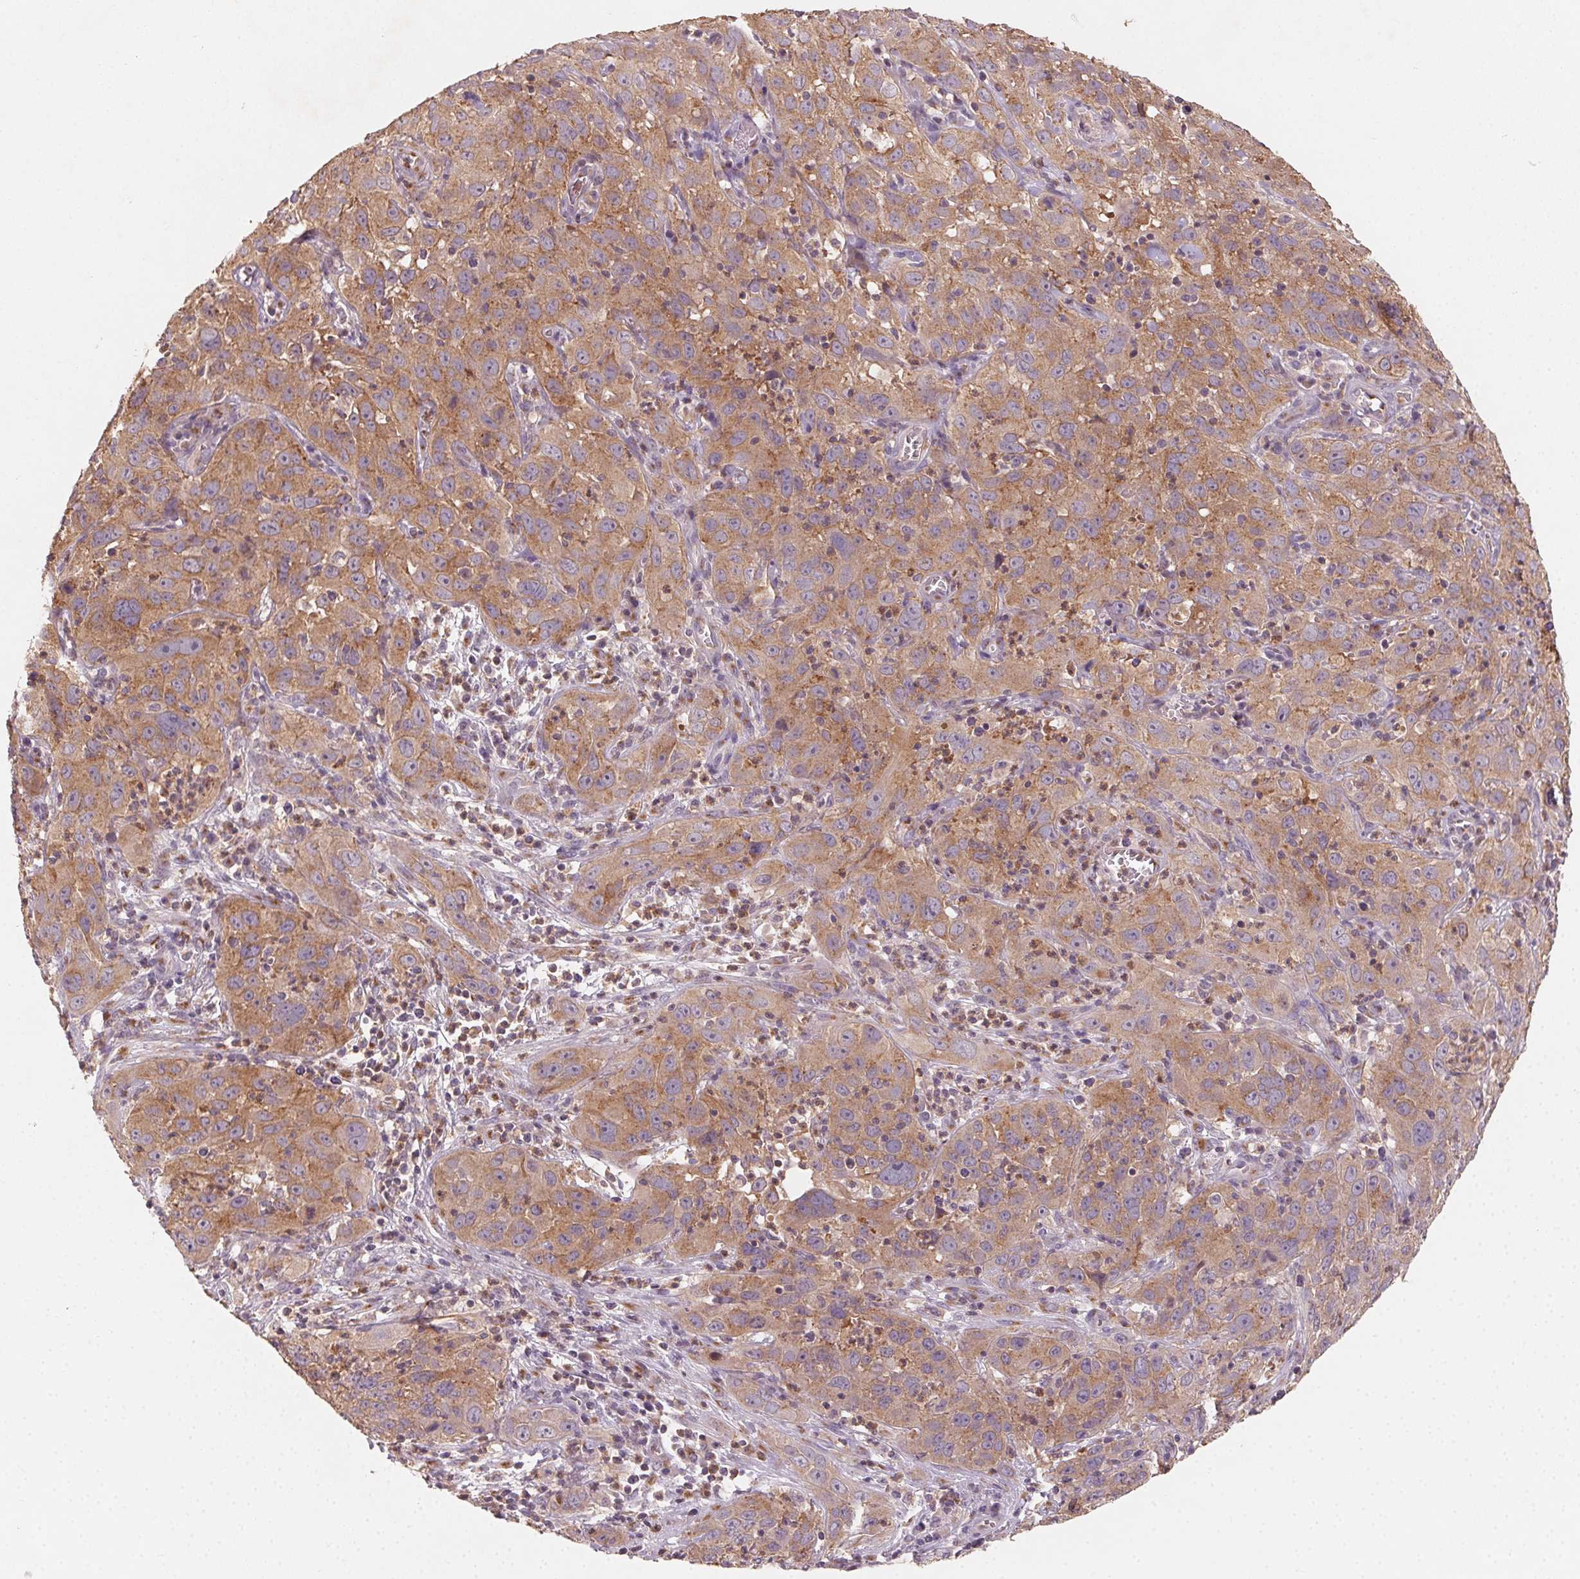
{"staining": {"intensity": "moderate", "quantity": ">75%", "location": "cytoplasmic/membranous"}, "tissue": "cervical cancer", "cell_type": "Tumor cells", "image_type": "cancer", "snomed": [{"axis": "morphology", "description": "Squamous cell carcinoma, NOS"}, {"axis": "topography", "description": "Cervix"}], "caption": "High-power microscopy captured an IHC micrograph of squamous cell carcinoma (cervical), revealing moderate cytoplasmic/membranous expression in approximately >75% of tumor cells.", "gene": "AP1S1", "patient": {"sex": "female", "age": 32}}